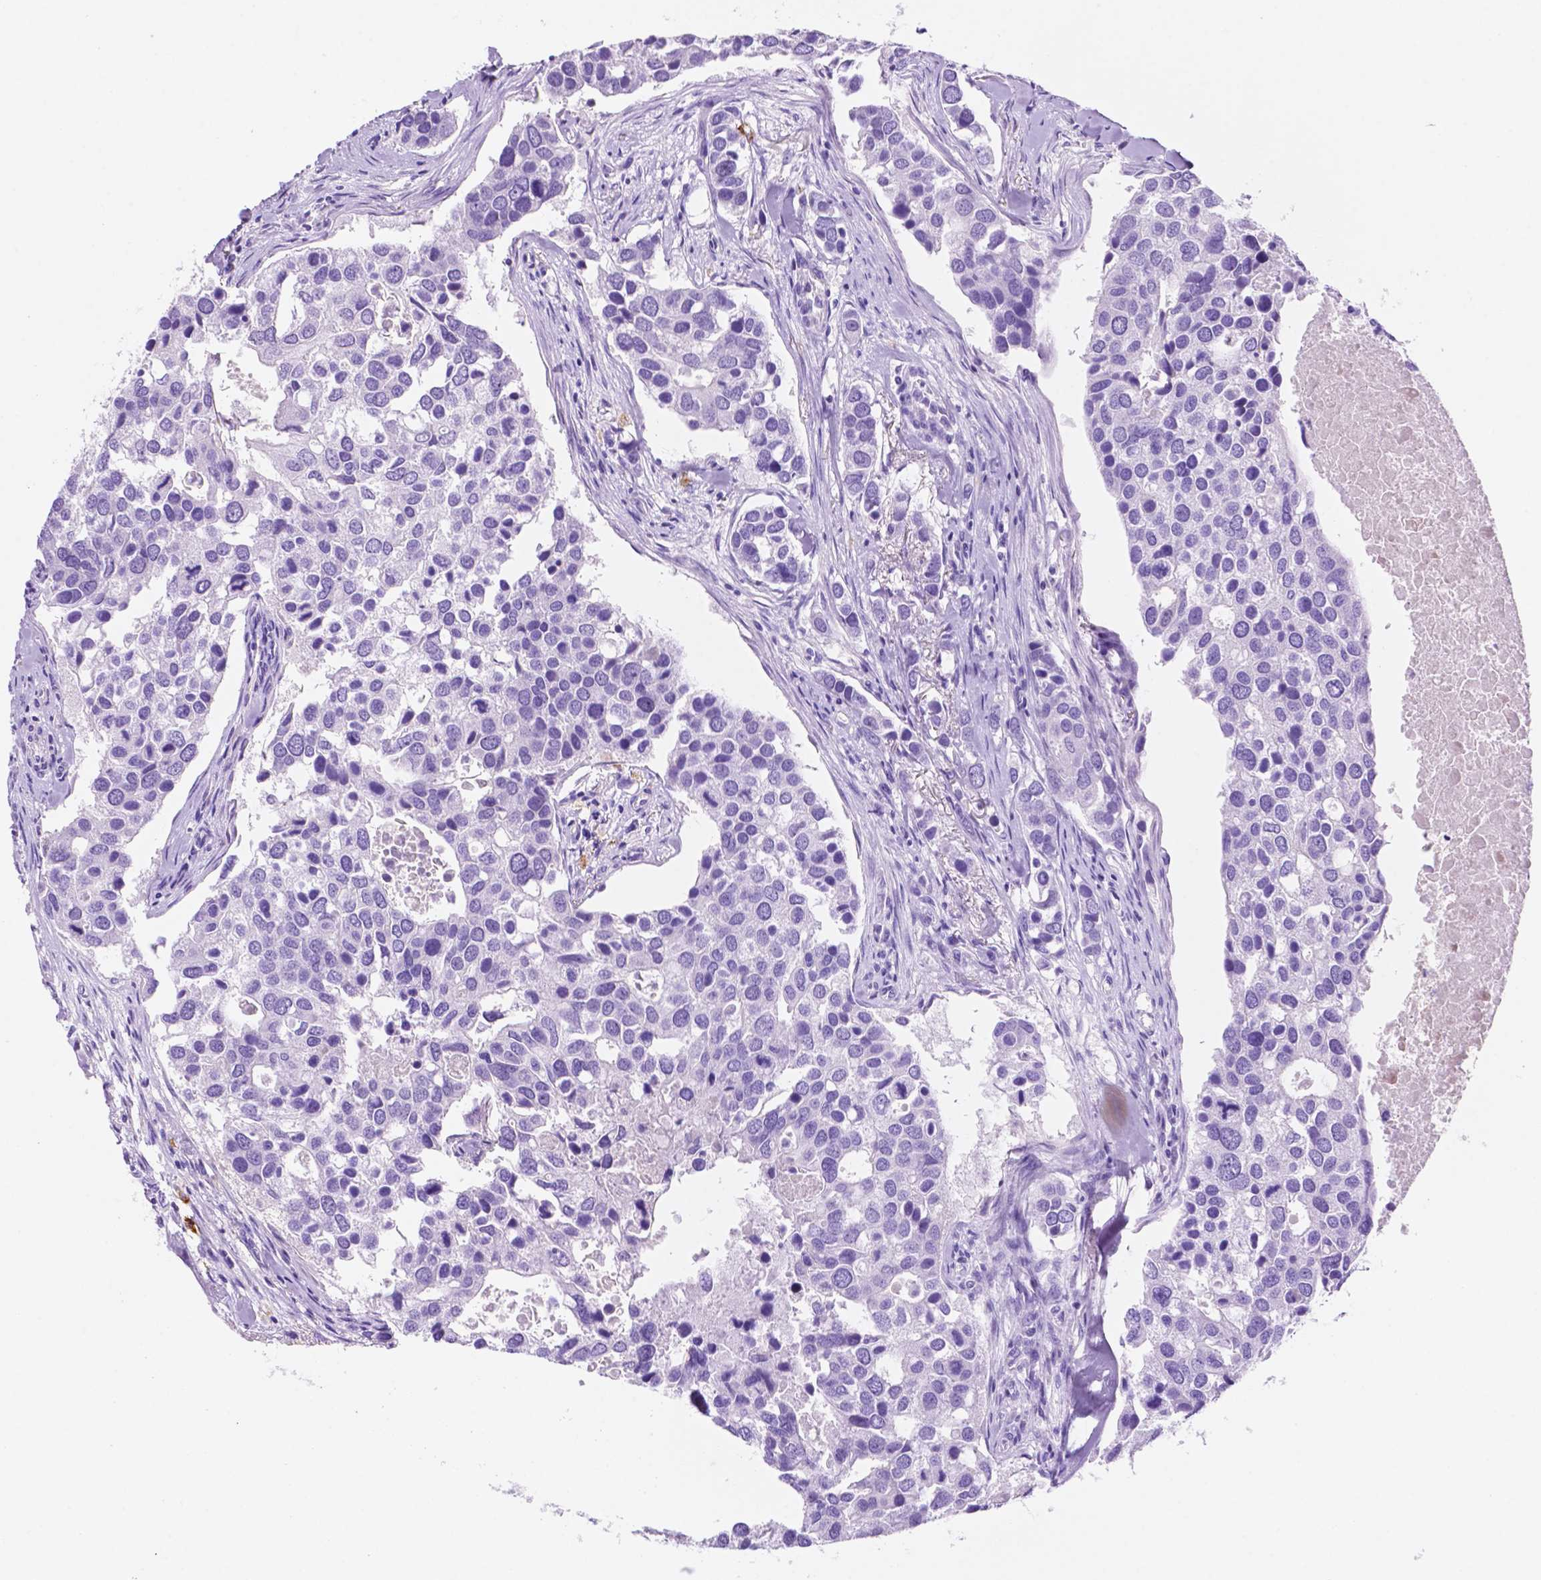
{"staining": {"intensity": "negative", "quantity": "none", "location": "none"}, "tissue": "breast cancer", "cell_type": "Tumor cells", "image_type": "cancer", "snomed": [{"axis": "morphology", "description": "Duct carcinoma"}, {"axis": "topography", "description": "Breast"}], "caption": "DAB immunohistochemical staining of breast cancer (intraductal carcinoma) displays no significant staining in tumor cells. (DAB immunohistochemistry (IHC), high magnification).", "gene": "FOXB2", "patient": {"sex": "female", "age": 83}}